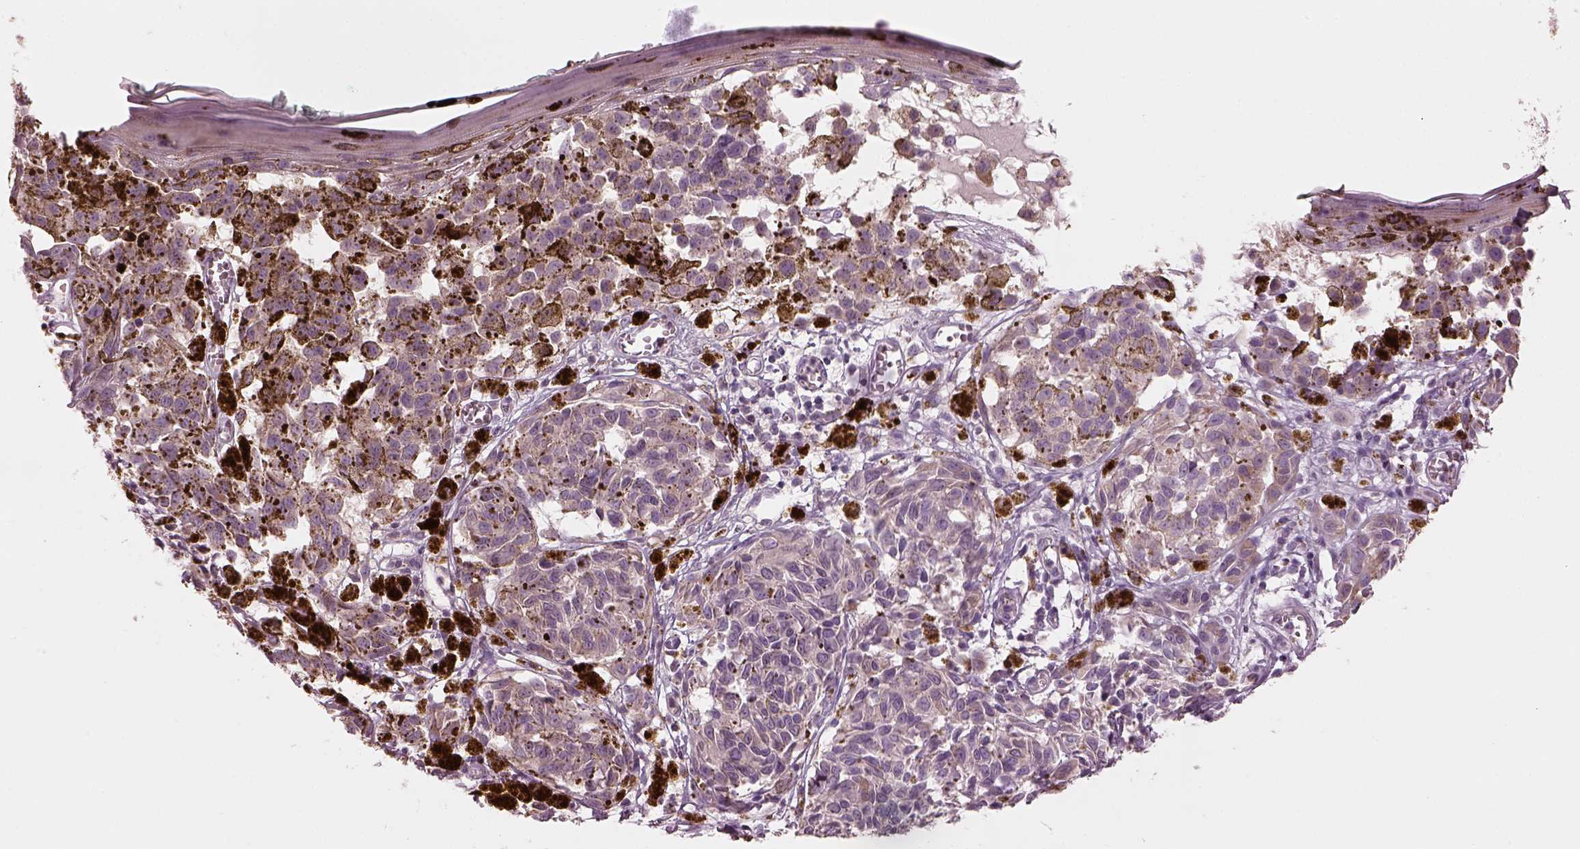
{"staining": {"intensity": "moderate", "quantity": "25%-75%", "location": "cytoplasmic/membranous"}, "tissue": "melanoma", "cell_type": "Tumor cells", "image_type": "cancer", "snomed": [{"axis": "morphology", "description": "Malignant melanoma, NOS"}, {"axis": "topography", "description": "Skin"}], "caption": "Human malignant melanoma stained with a brown dye demonstrates moderate cytoplasmic/membranous positive expression in about 25%-75% of tumor cells.", "gene": "MIA", "patient": {"sex": "female", "age": 38}}